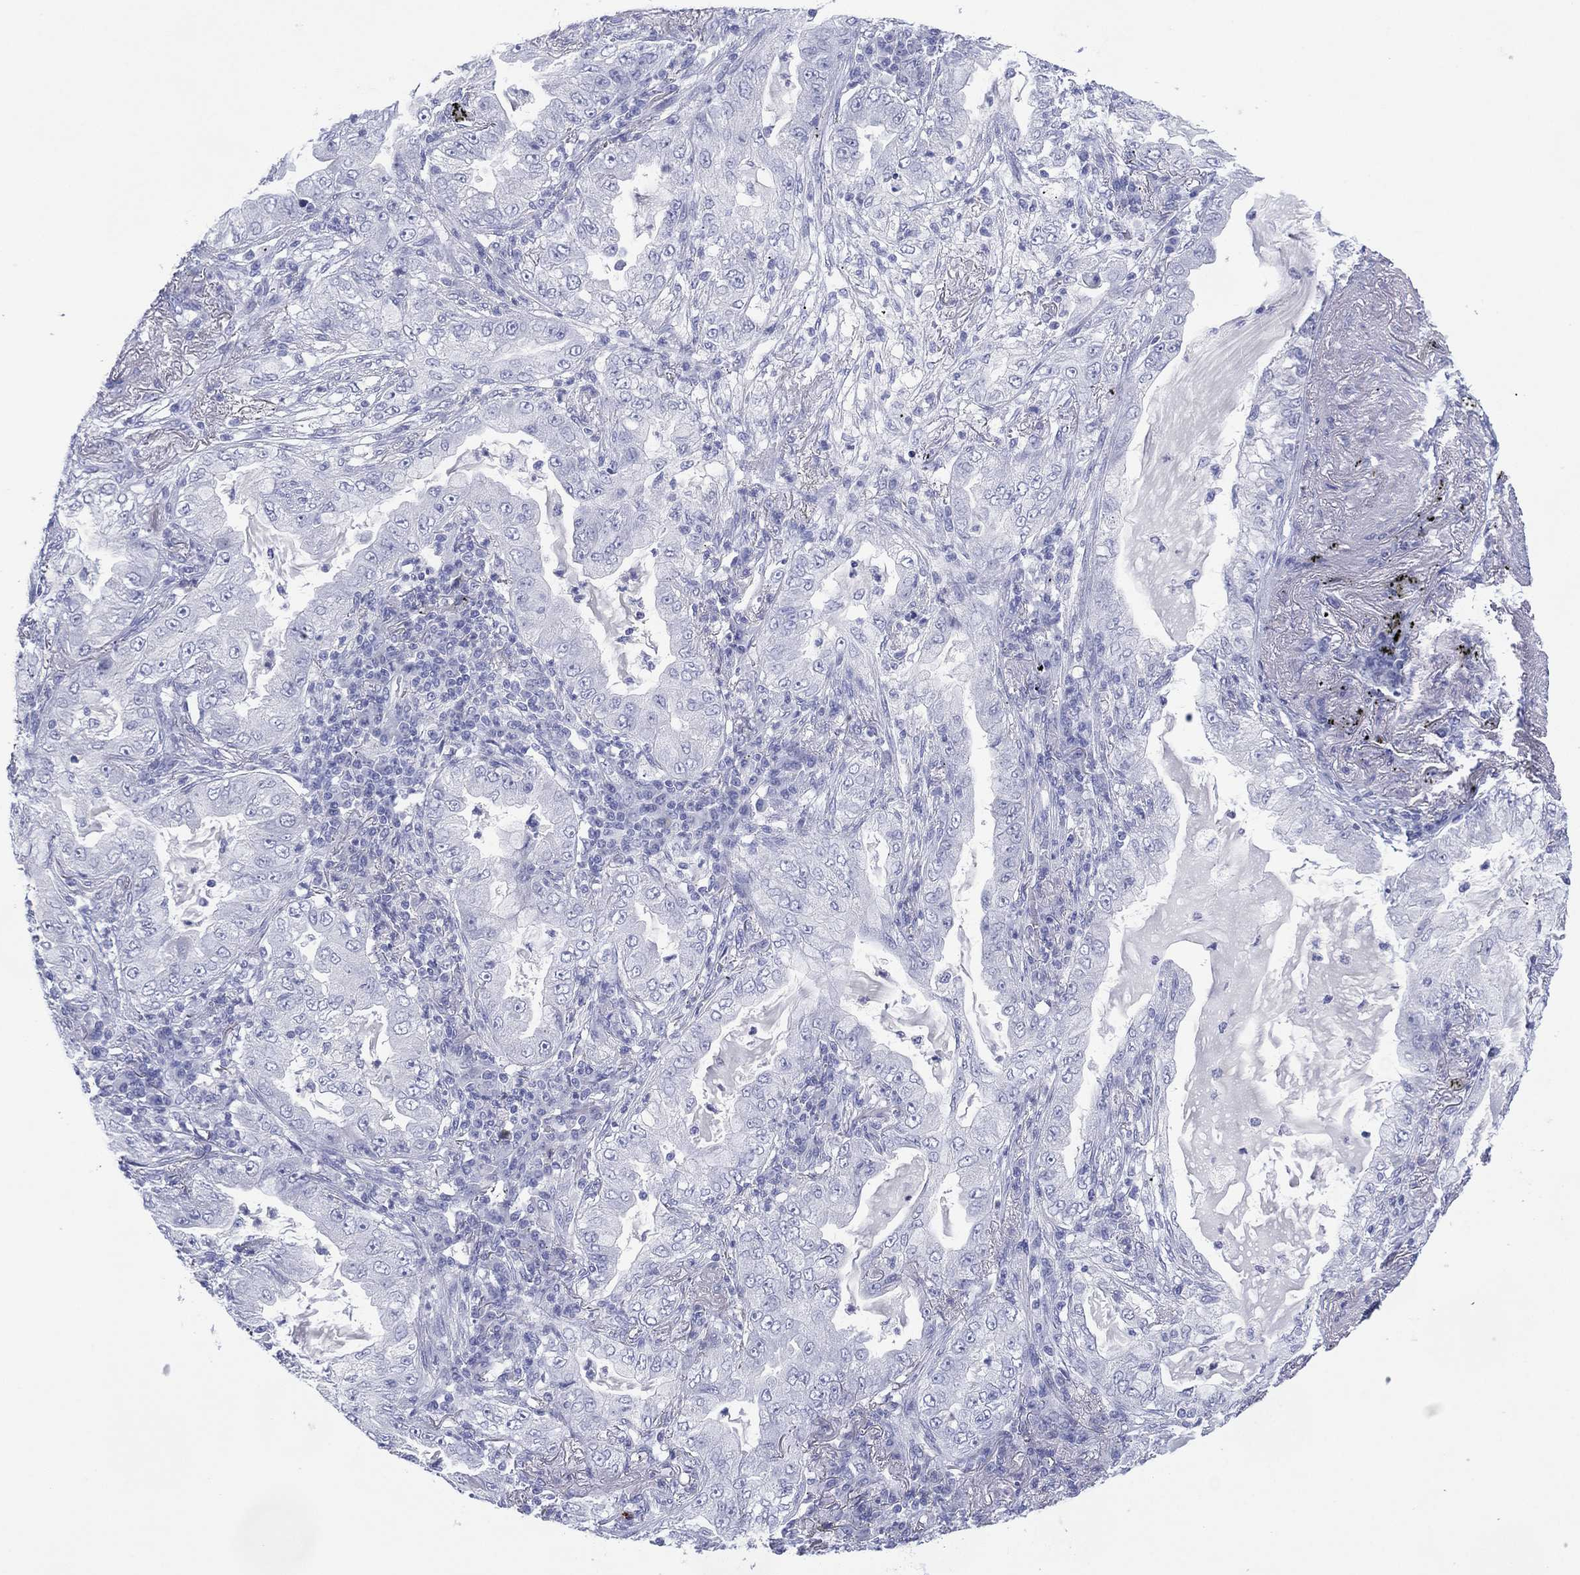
{"staining": {"intensity": "negative", "quantity": "none", "location": "none"}, "tissue": "lung cancer", "cell_type": "Tumor cells", "image_type": "cancer", "snomed": [{"axis": "morphology", "description": "Adenocarcinoma, NOS"}, {"axis": "topography", "description": "Lung"}], "caption": "Immunohistochemistry (IHC) of adenocarcinoma (lung) reveals no staining in tumor cells.", "gene": "DSG1", "patient": {"sex": "female", "age": 73}}